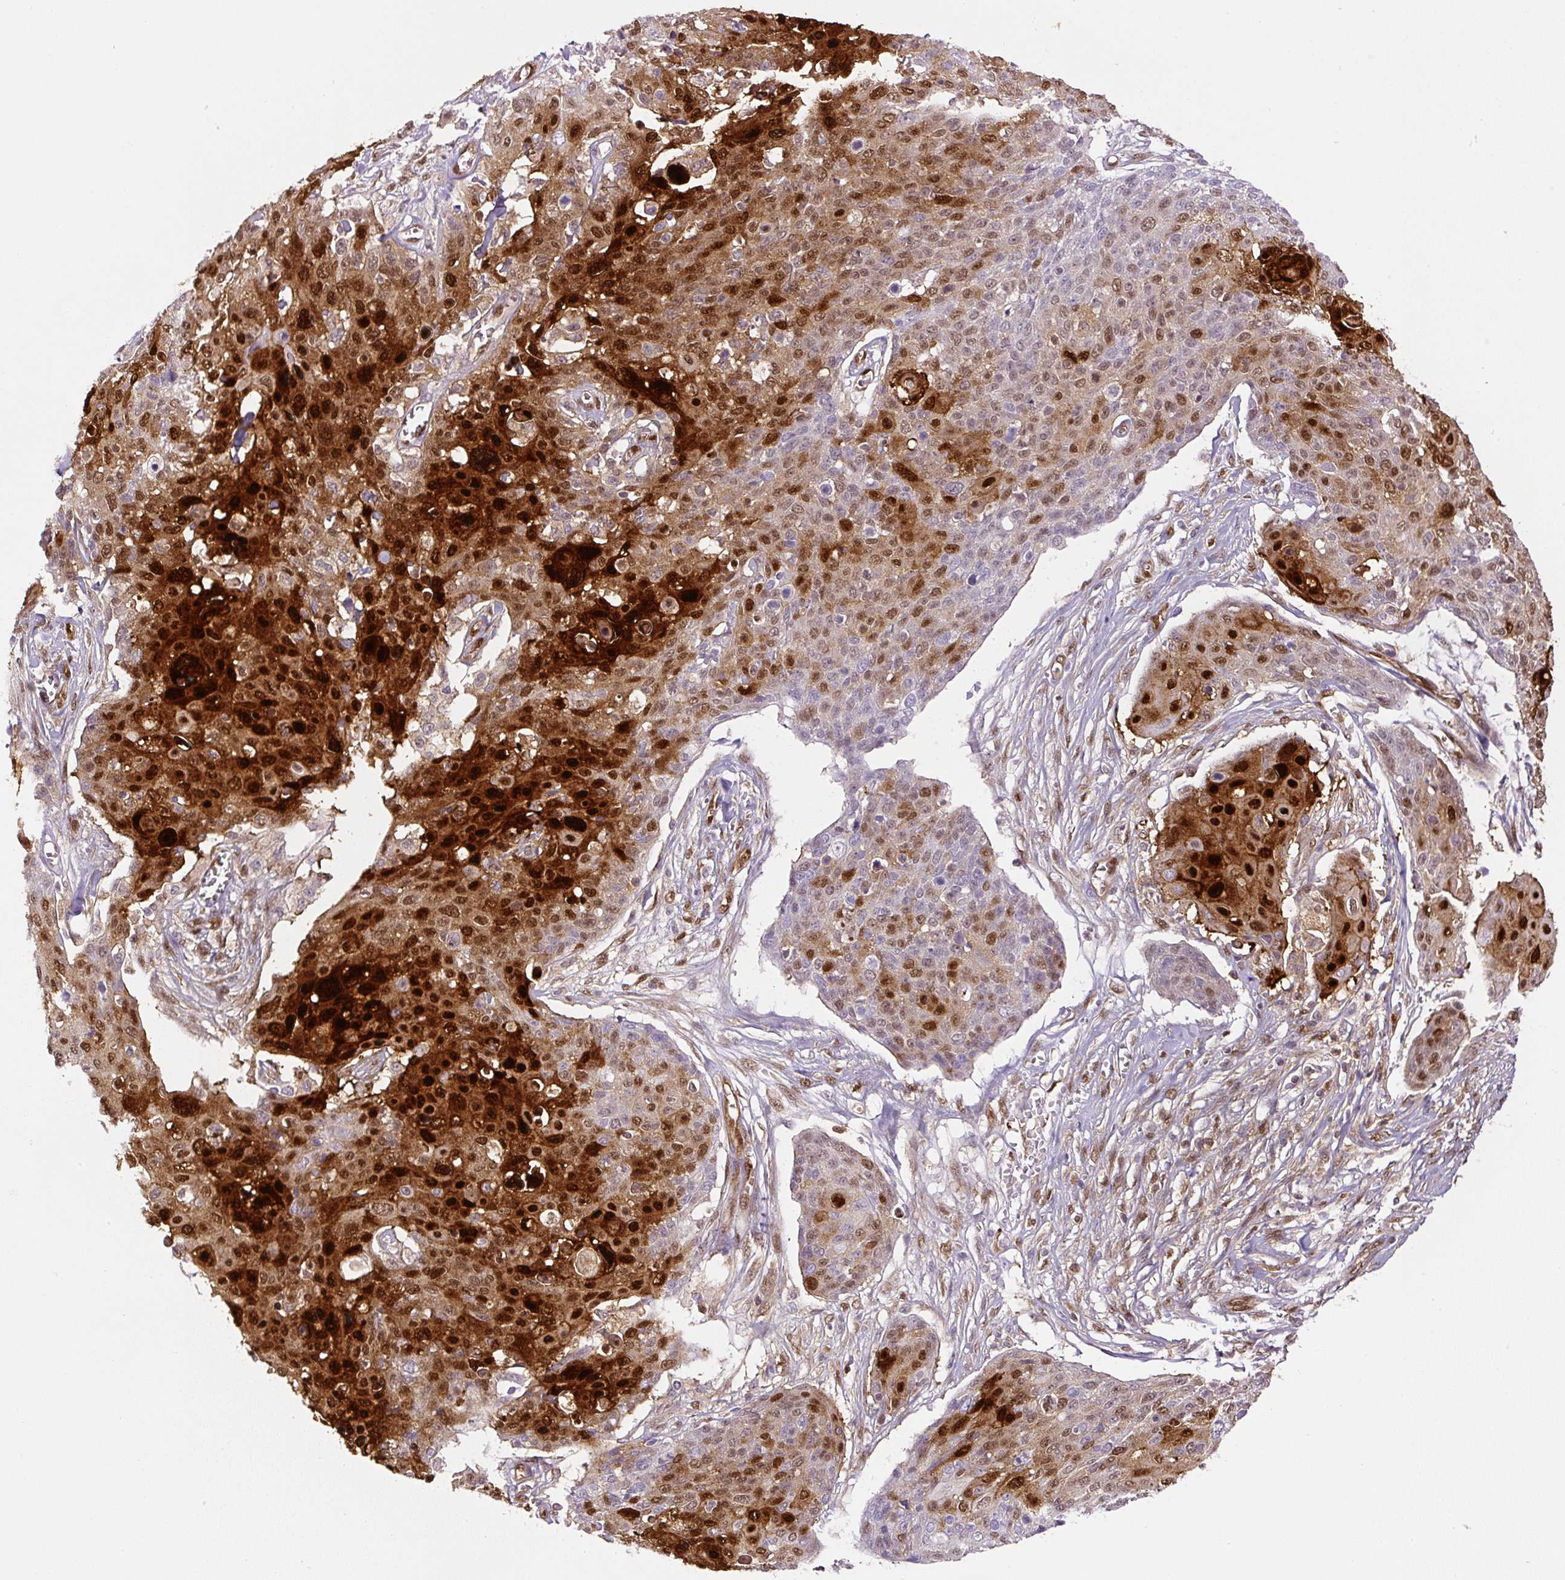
{"staining": {"intensity": "strong", "quantity": ">75%", "location": "cytoplasmic/membranous,nuclear"}, "tissue": "skin cancer", "cell_type": "Tumor cells", "image_type": "cancer", "snomed": [{"axis": "morphology", "description": "Squamous cell carcinoma, NOS"}, {"axis": "topography", "description": "Skin"}, {"axis": "topography", "description": "Vulva"}], "caption": "This micrograph exhibits immunohistochemistry (IHC) staining of skin cancer (squamous cell carcinoma), with high strong cytoplasmic/membranous and nuclear staining in approximately >75% of tumor cells.", "gene": "ANXA1", "patient": {"sex": "female", "age": 85}}